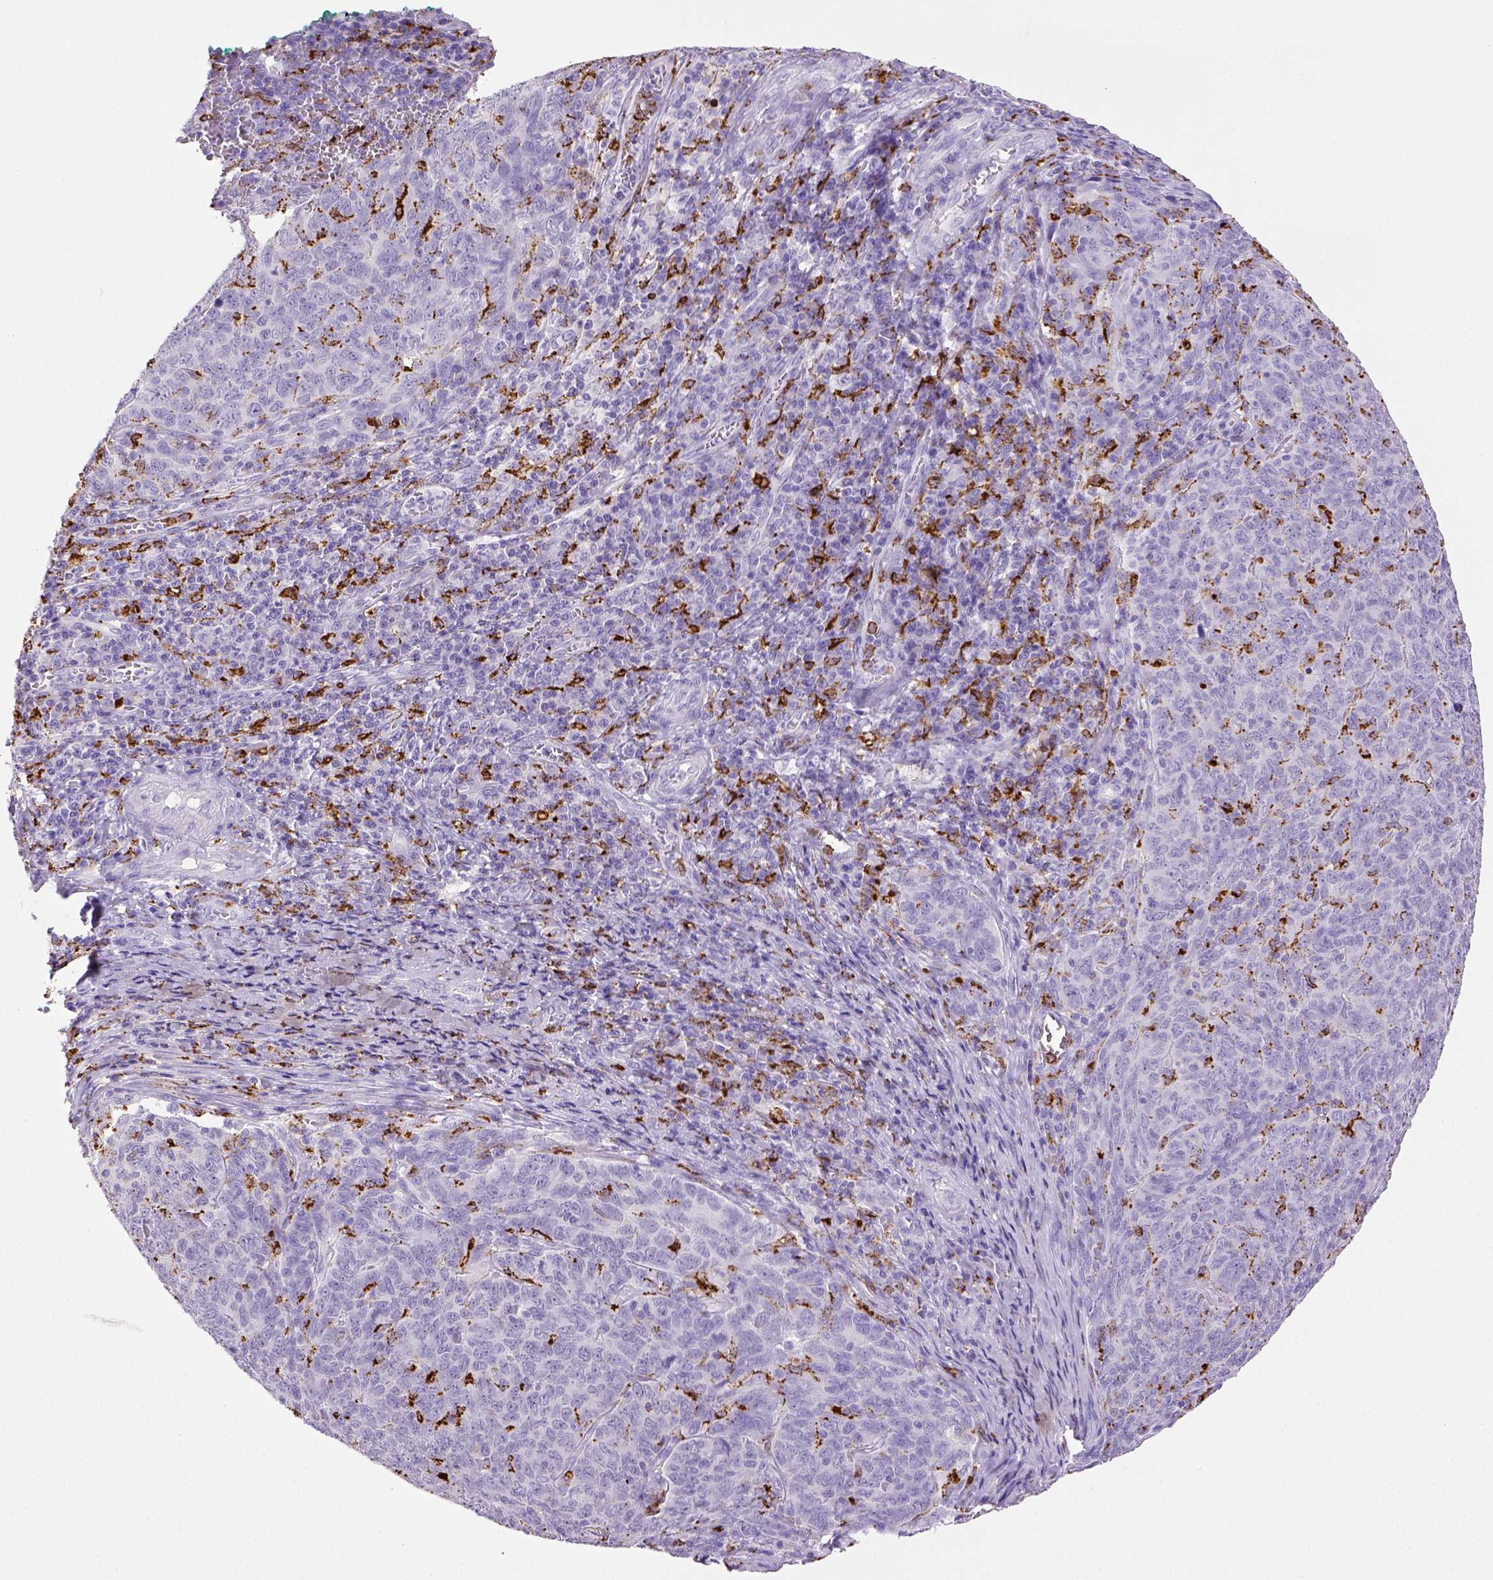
{"staining": {"intensity": "negative", "quantity": "none", "location": "none"}, "tissue": "skin cancer", "cell_type": "Tumor cells", "image_type": "cancer", "snomed": [{"axis": "morphology", "description": "Squamous cell carcinoma, NOS"}, {"axis": "topography", "description": "Skin"}, {"axis": "topography", "description": "Anal"}], "caption": "Photomicrograph shows no significant protein expression in tumor cells of skin cancer.", "gene": "CD68", "patient": {"sex": "female", "age": 51}}